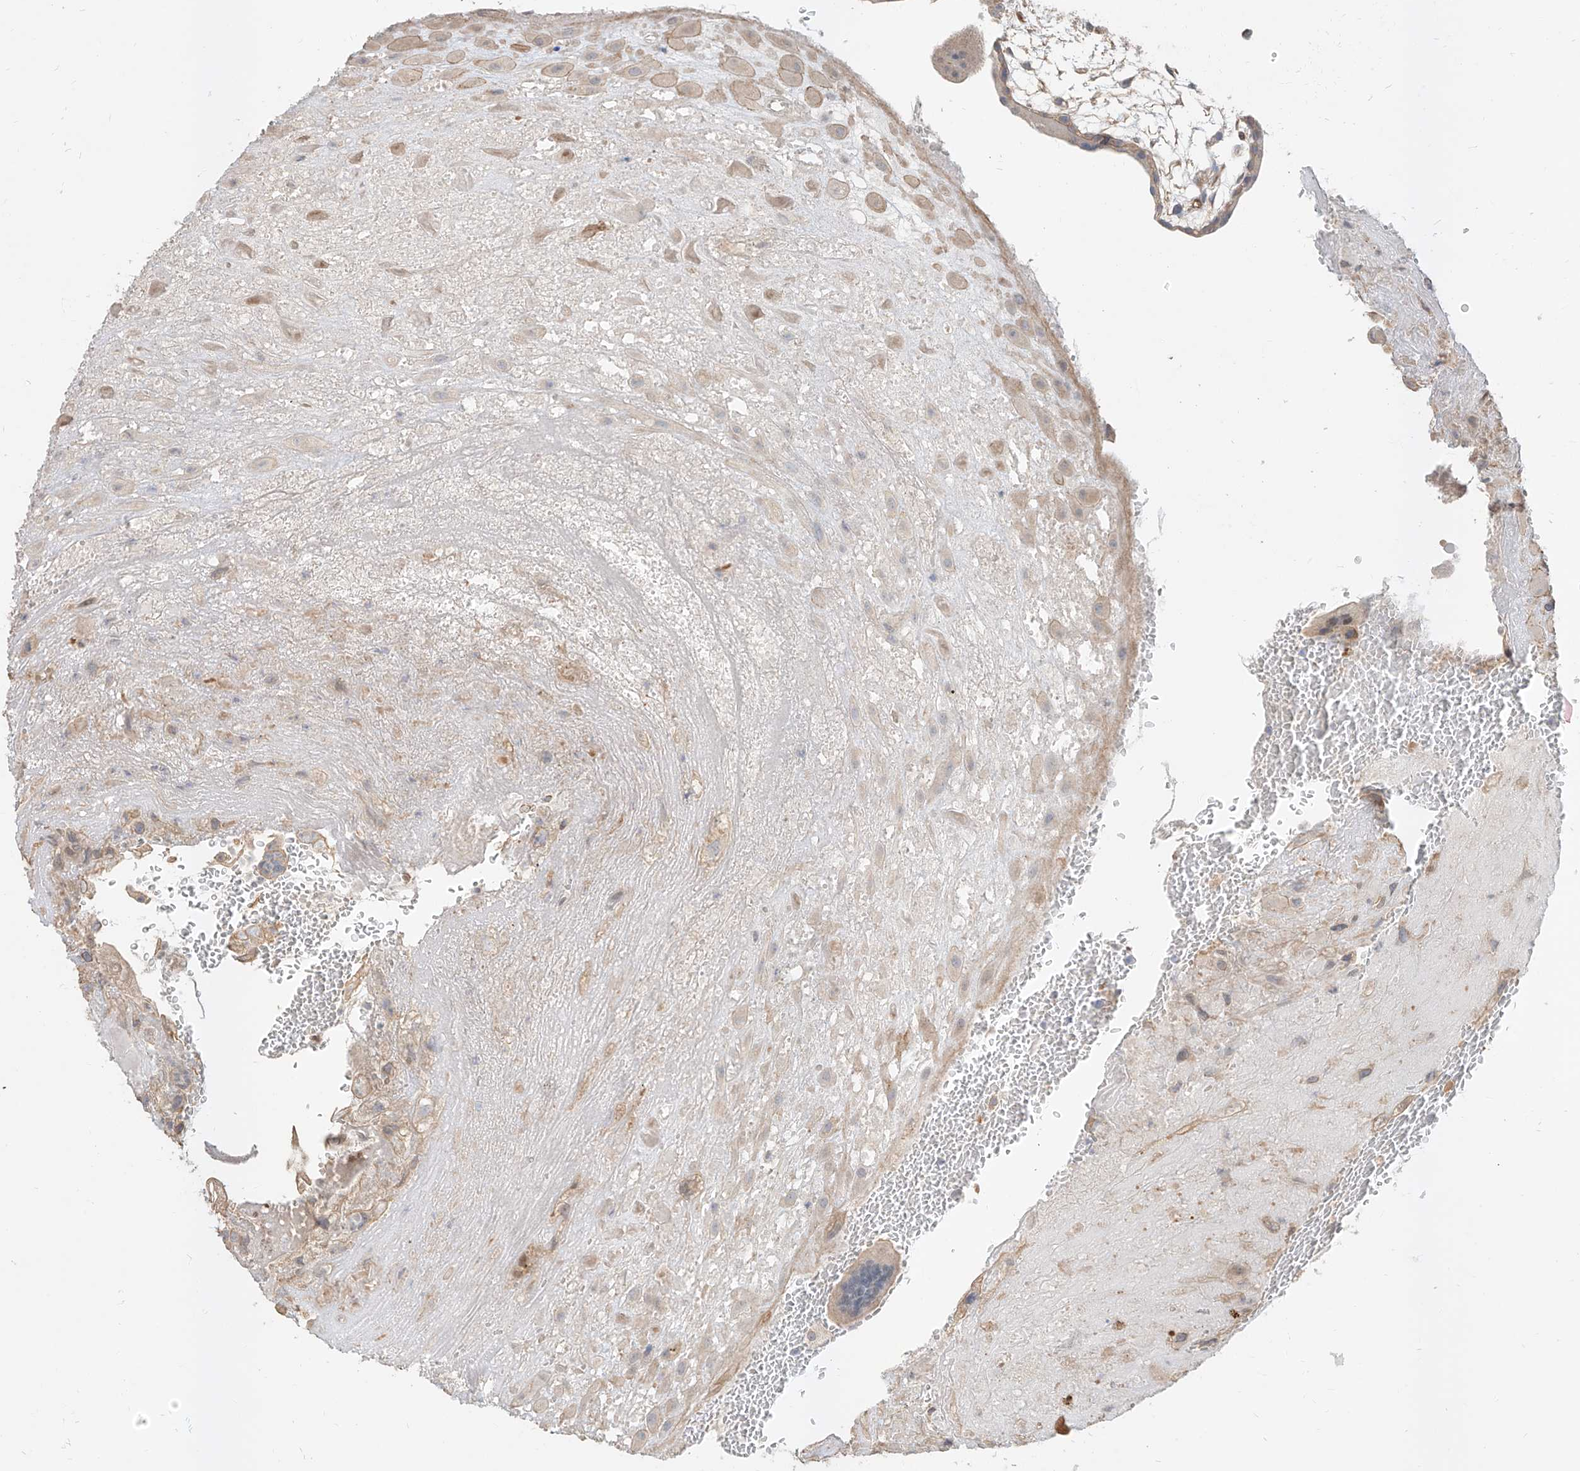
{"staining": {"intensity": "weak", "quantity": "25%-75%", "location": "cytoplasmic/membranous"}, "tissue": "placenta", "cell_type": "Decidual cells", "image_type": "normal", "snomed": [{"axis": "morphology", "description": "Normal tissue, NOS"}, {"axis": "topography", "description": "Placenta"}], "caption": "This image displays IHC staining of unremarkable placenta, with low weak cytoplasmic/membranous positivity in about 25%-75% of decidual cells.", "gene": "EPHX4", "patient": {"sex": "female", "age": 35}}